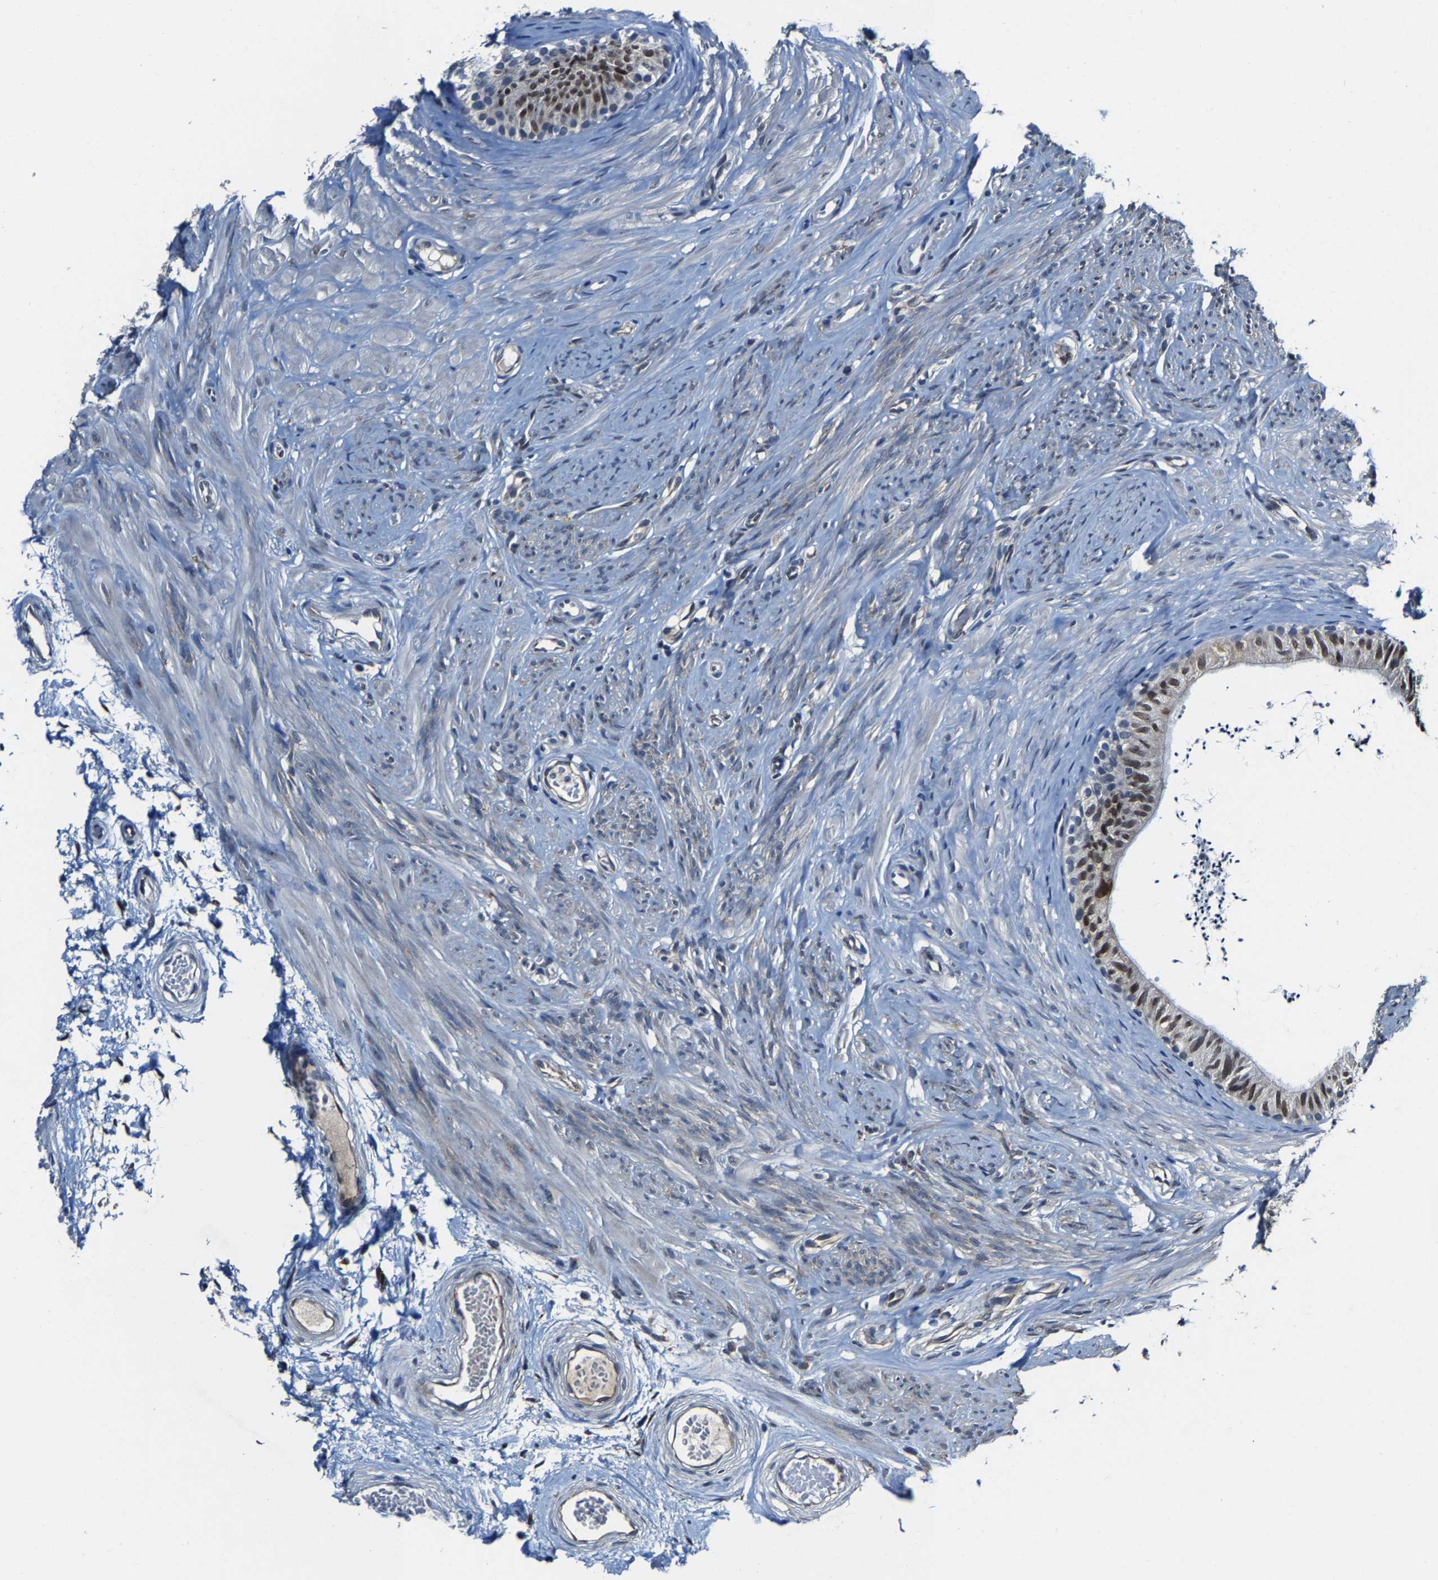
{"staining": {"intensity": "strong", "quantity": "25%-75%", "location": "nuclear"}, "tissue": "epididymis", "cell_type": "Glandular cells", "image_type": "normal", "snomed": [{"axis": "morphology", "description": "Normal tissue, NOS"}, {"axis": "topography", "description": "Epididymis"}], "caption": "Strong nuclear expression is identified in approximately 25%-75% of glandular cells in benign epididymis. (DAB (3,3'-diaminobenzidine) IHC with brightfield microscopy, high magnification).", "gene": "METTL1", "patient": {"sex": "male", "age": 56}}